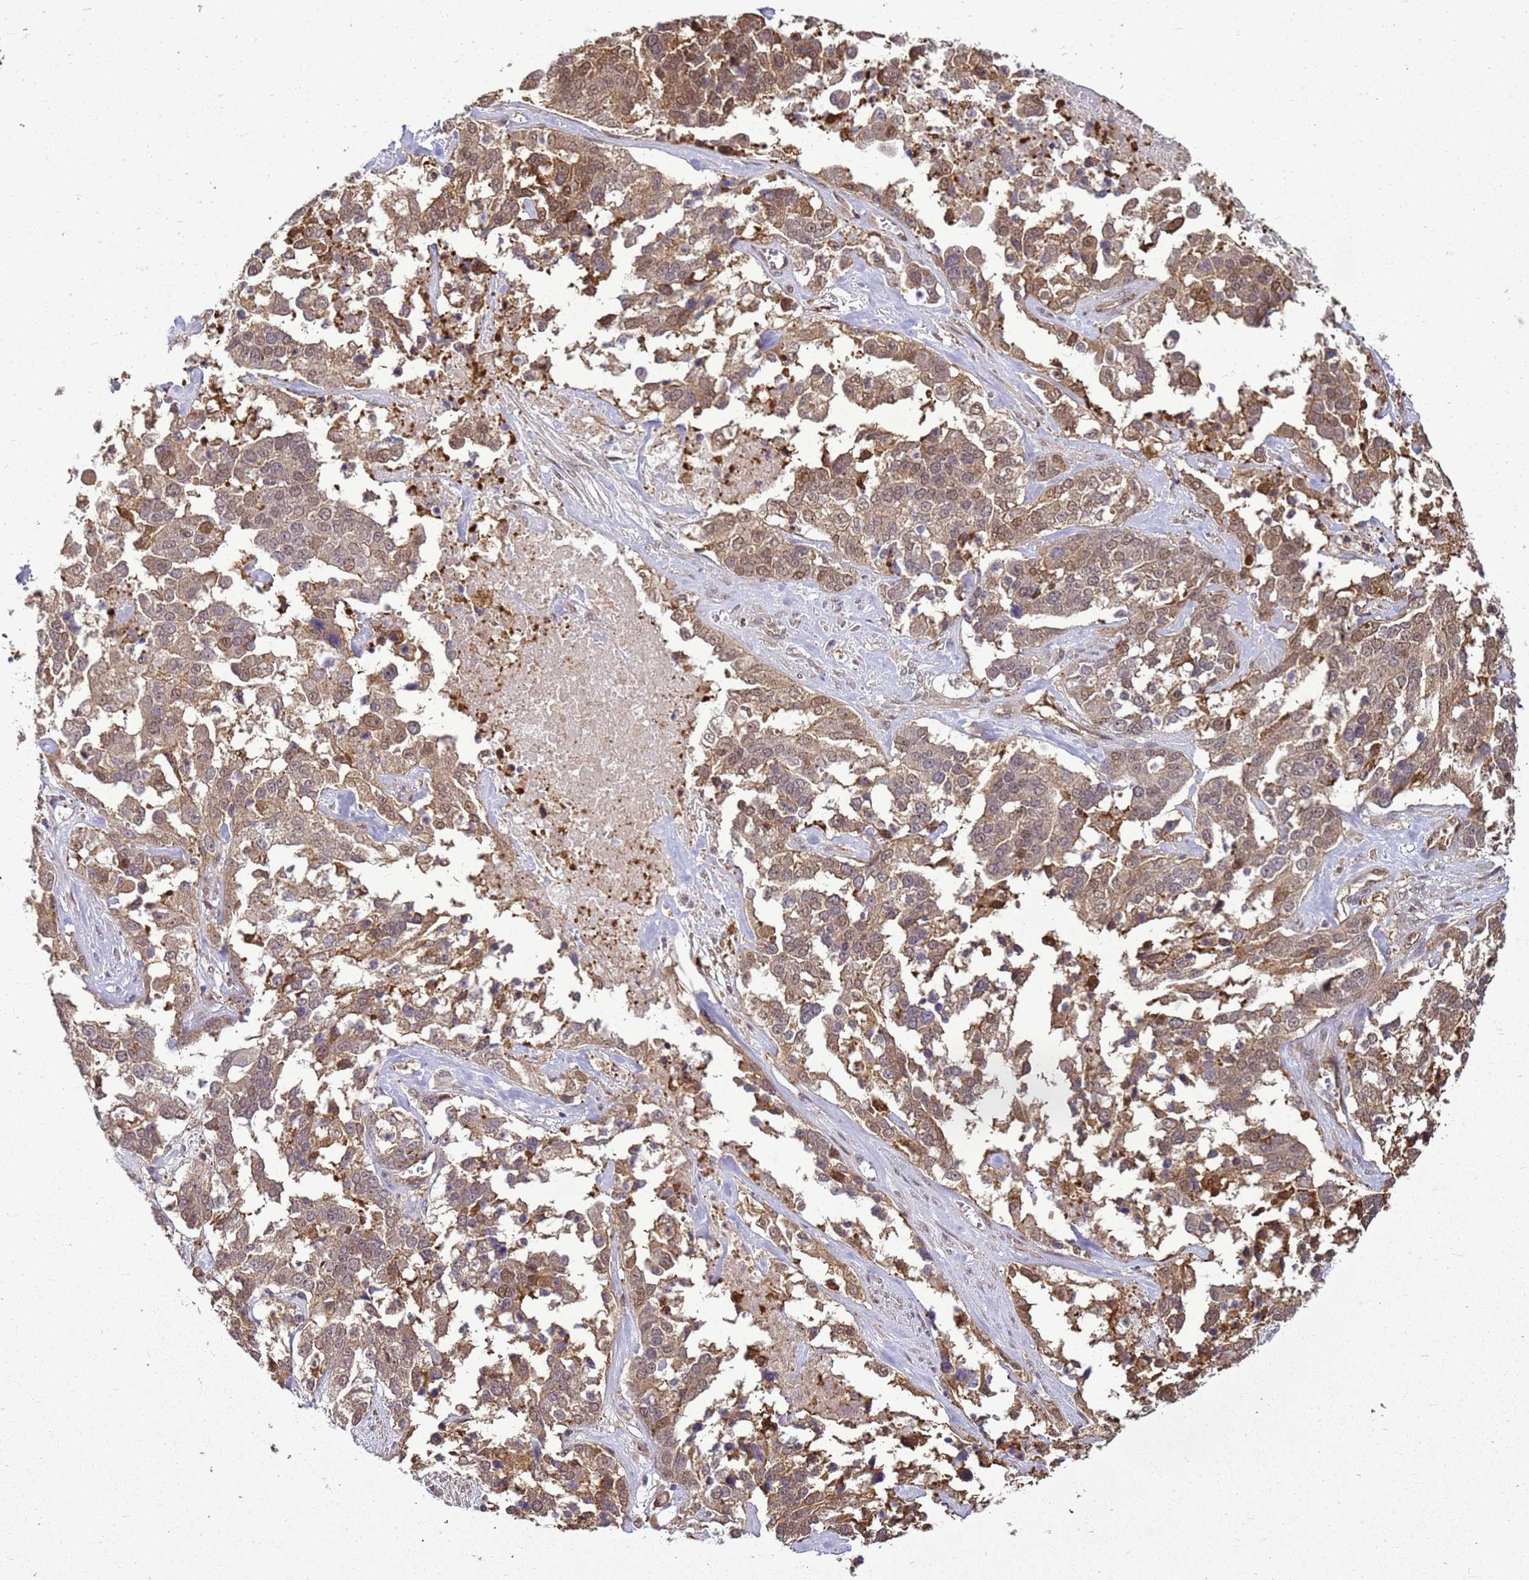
{"staining": {"intensity": "moderate", "quantity": ">75%", "location": "cytoplasmic/membranous,nuclear"}, "tissue": "ovarian cancer", "cell_type": "Tumor cells", "image_type": "cancer", "snomed": [{"axis": "morphology", "description": "Cystadenocarcinoma, serous, NOS"}, {"axis": "topography", "description": "Ovary"}], "caption": "There is medium levels of moderate cytoplasmic/membranous and nuclear staining in tumor cells of ovarian cancer, as demonstrated by immunohistochemical staining (brown color).", "gene": "YWHAE", "patient": {"sex": "female", "age": 44}}